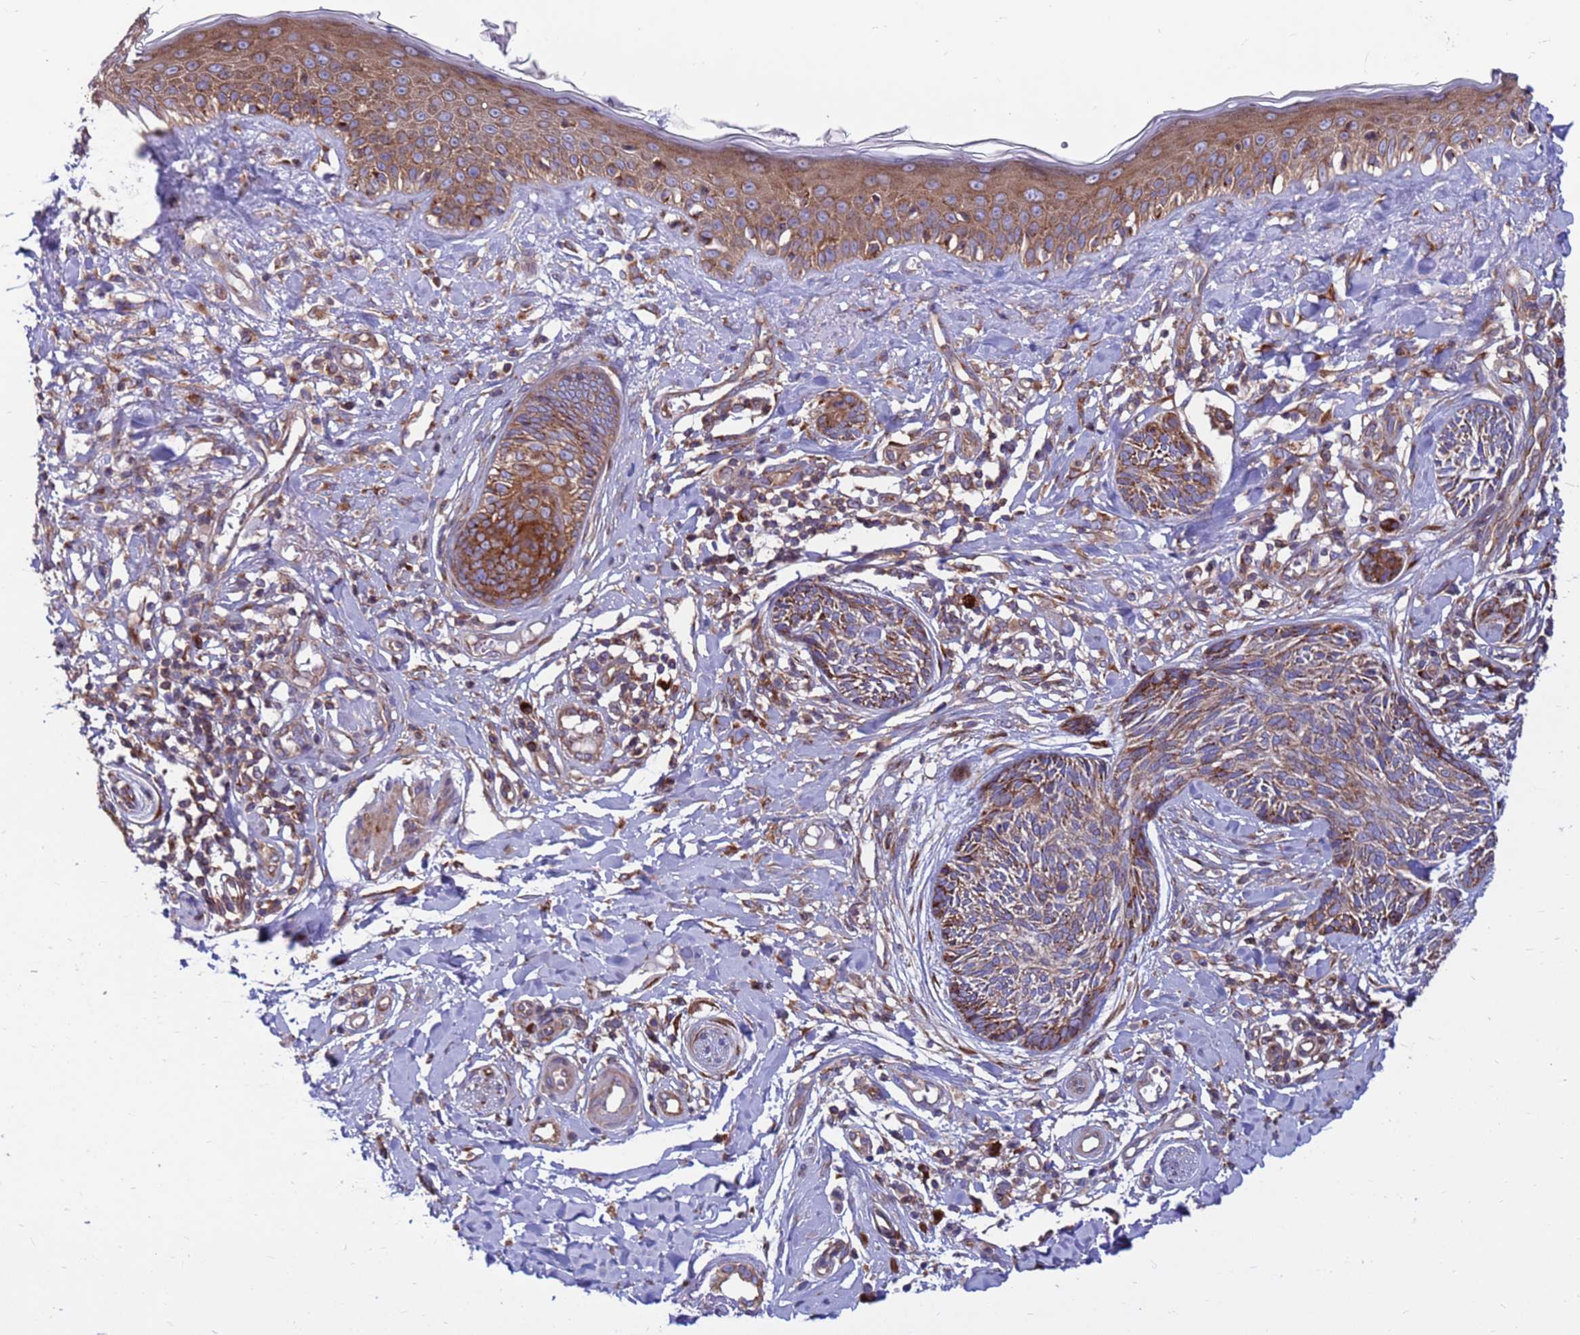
{"staining": {"intensity": "moderate", "quantity": ">75%", "location": "cytoplasmic/membranous"}, "tissue": "skin cancer", "cell_type": "Tumor cells", "image_type": "cancer", "snomed": [{"axis": "morphology", "description": "Squamous cell carcinoma, NOS"}, {"axis": "topography", "description": "Skin"}], "caption": "High-power microscopy captured an immunohistochemistry micrograph of squamous cell carcinoma (skin), revealing moderate cytoplasmic/membranous staining in approximately >75% of tumor cells.", "gene": "ZC3HAV1", "patient": {"sex": "male", "age": 82}}